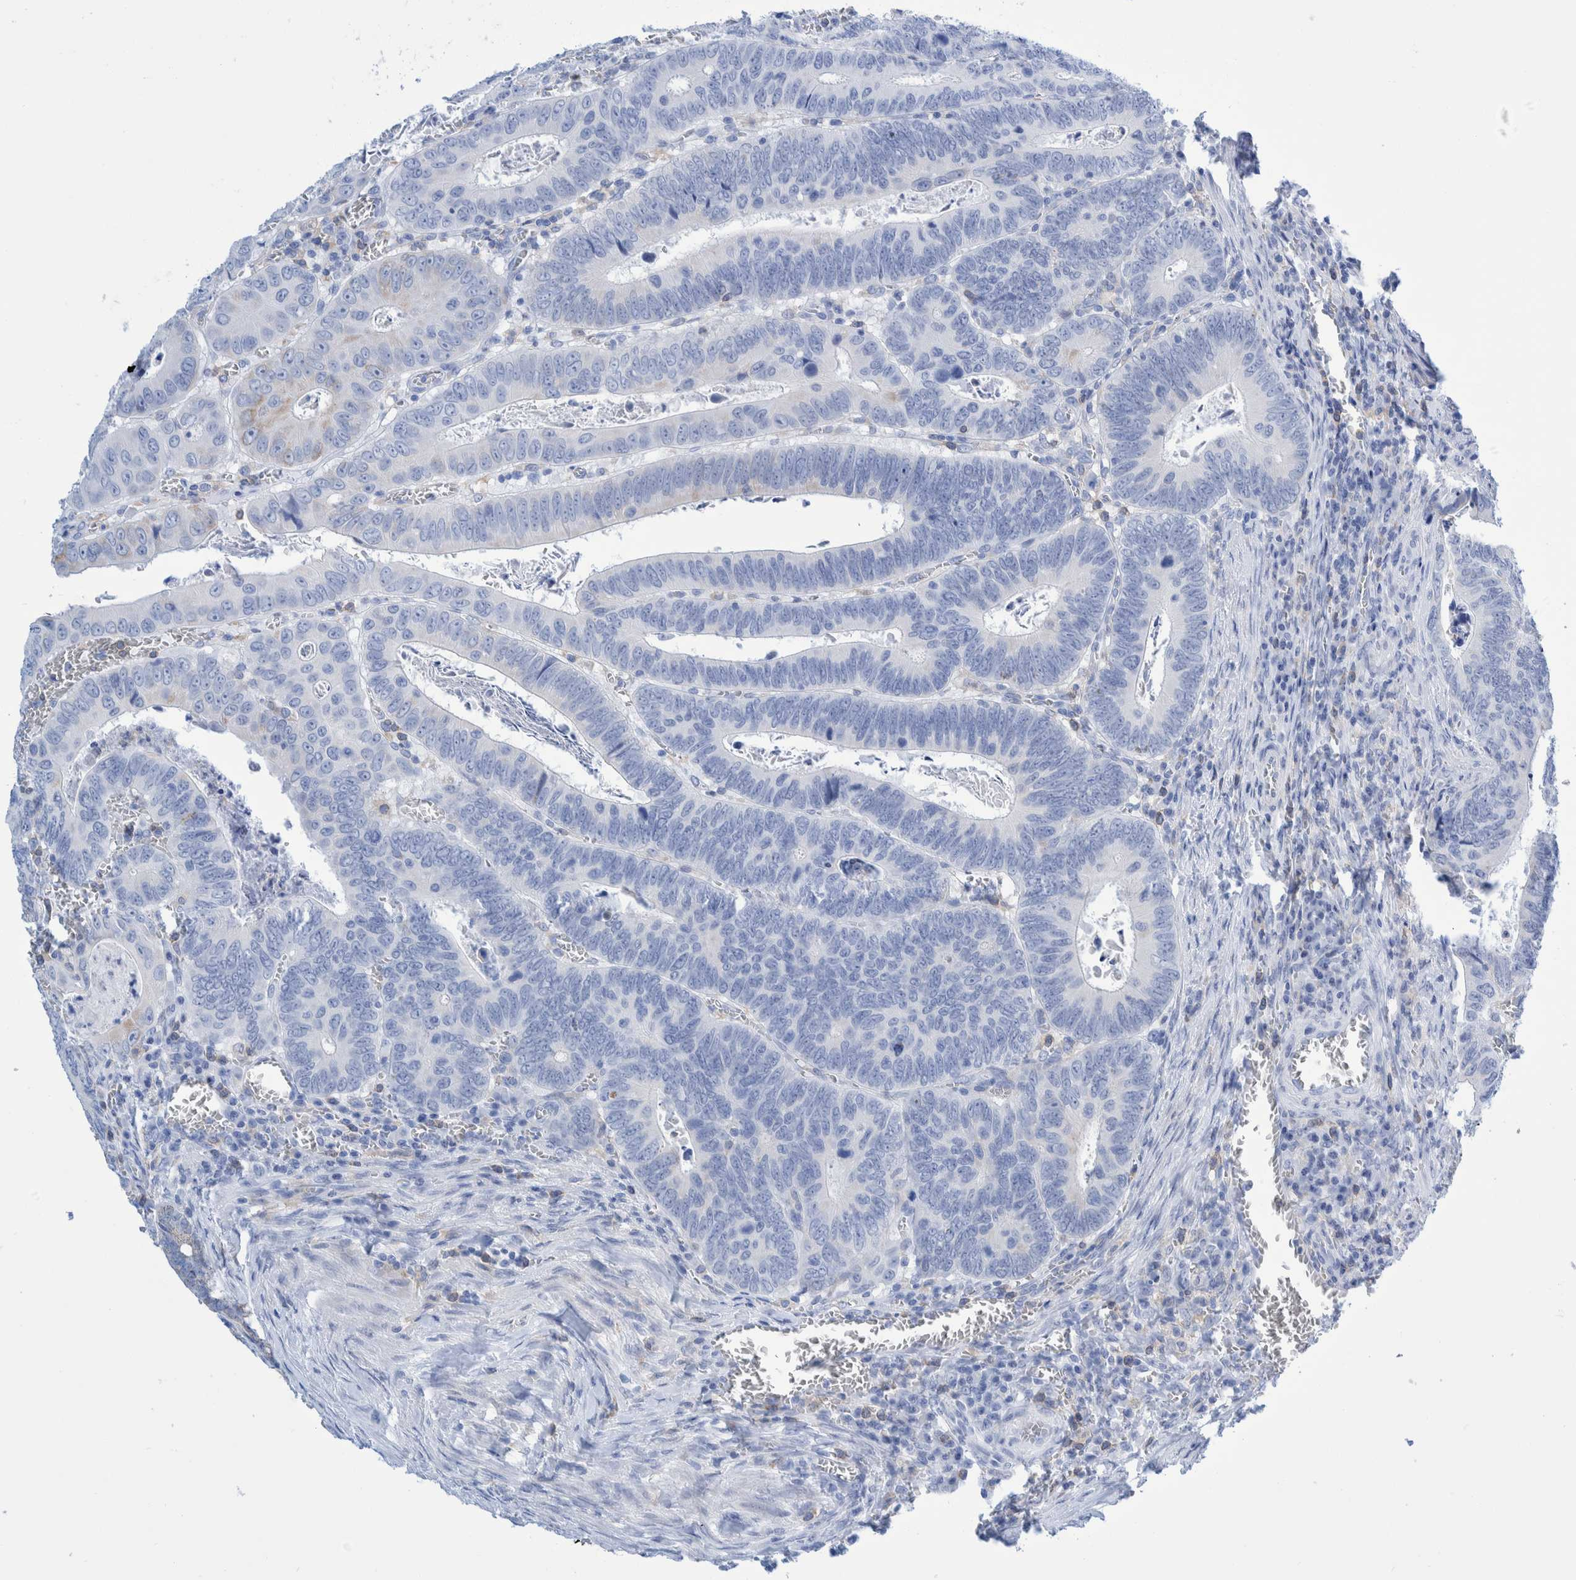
{"staining": {"intensity": "negative", "quantity": "none", "location": "none"}, "tissue": "colorectal cancer", "cell_type": "Tumor cells", "image_type": "cancer", "snomed": [{"axis": "morphology", "description": "Inflammation, NOS"}, {"axis": "morphology", "description": "Adenocarcinoma, NOS"}, {"axis": "topography", "description": "Colon"}], "caption": "Immunohistochemical staining of human colorectal cancer (adenocarcinoma) reveals no significant expression in tumor cells. (DAB immunohistochemistry (IHC), high magnification).", "gene": "KRT14", "patient": {"sex": "male", "age": 72}}